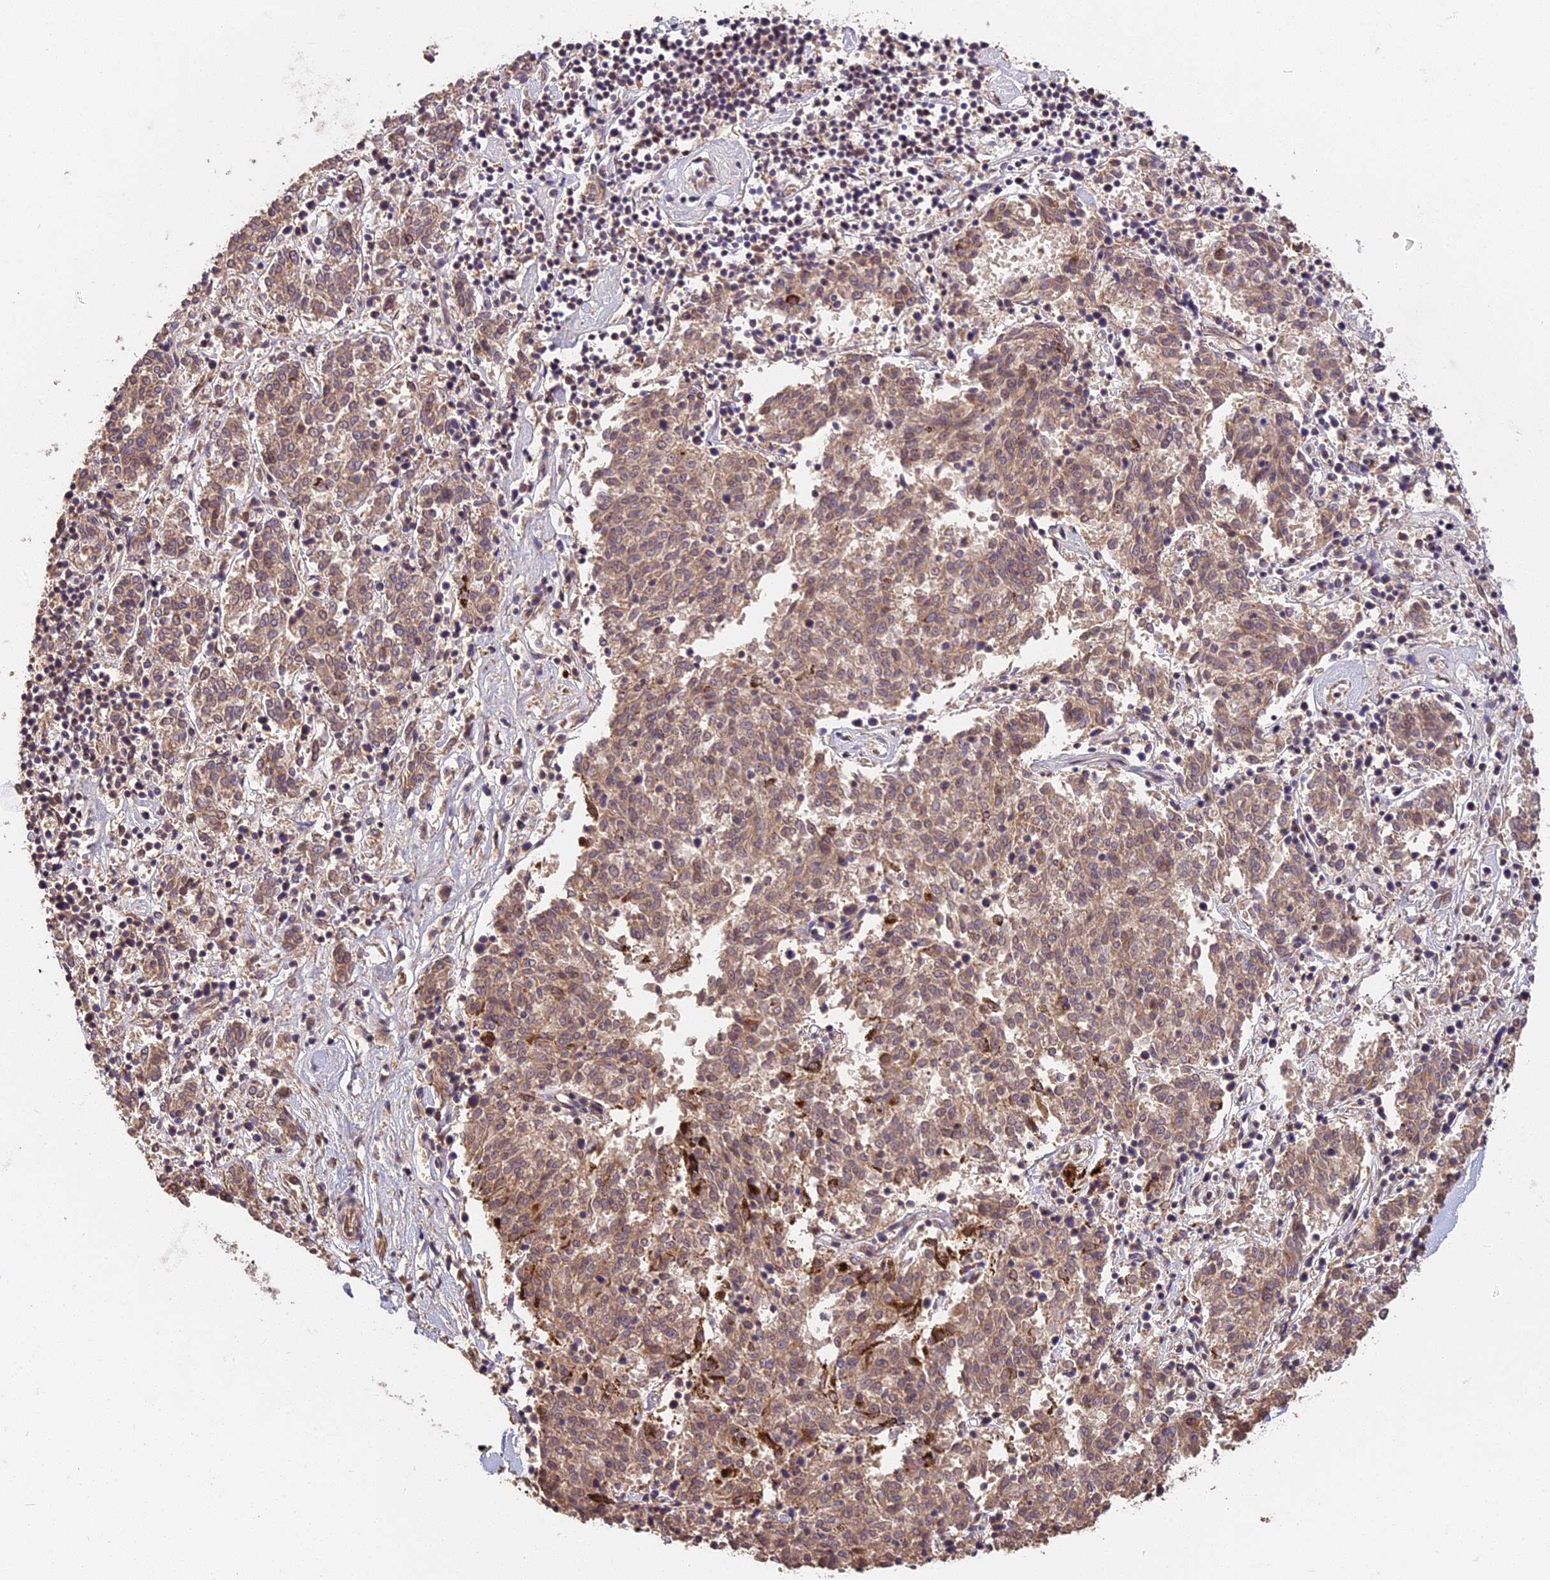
{"staining": {"intensity": "weak", "quantity": "25%-75%", "location": "cytoplasmic/membranous"}, "tissue": "melanoma", "cell_type": "Tumor cells", "image_type": "cancer", "snomed": [{"axis": "morphology", "description": "Malignant melanoma, NOS"}, {"axis": "topography", "description": "Skin"}], "caption": "Melanoma stained with a brown dye shows weak cytoplasmic/membranous positive positivity in about 25%-75% of tumor cells.", "gene": "ARHGAP17", "patient": {"sex": "female", "age": 72}}